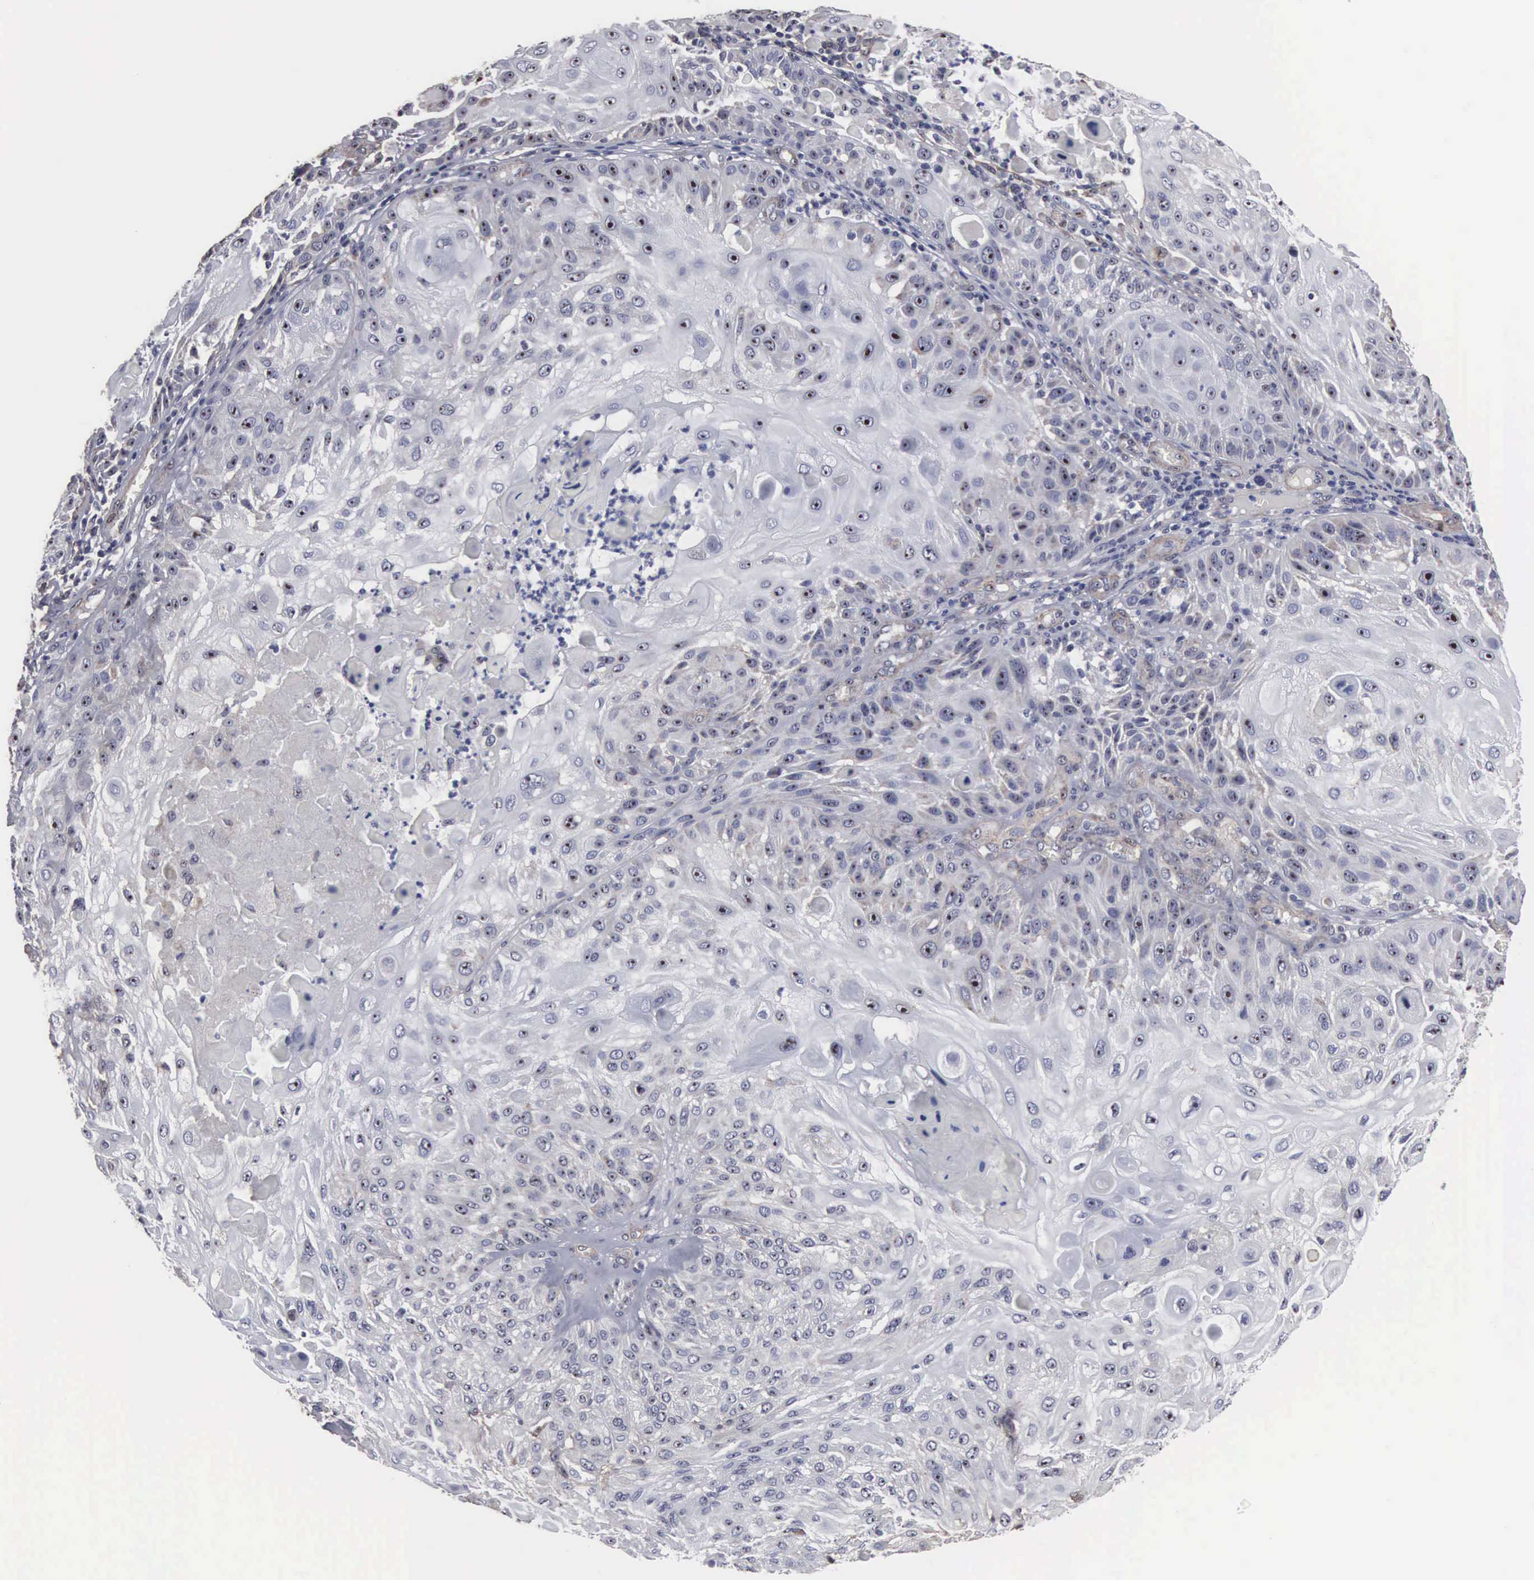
{"staining": {"intensity": "weak", "quantity": "25%-75%", "location": "nuclear"}, "tissue": "skin cancer", "cell_type": "Tumor cells", "image_type": "cancer", "snomed": [{"axis": "morphology", "description": "Squamous cell carcinoma, NOS"}, {"axis": "topography", "description": "Skin"}], "caption": "A brown stain labels weak nuclear staining of a protein in squamous cell carcinoma (skin) tumor cells.", "gene": "NGDN", "patient": {"sex": "female", "age": 89}}